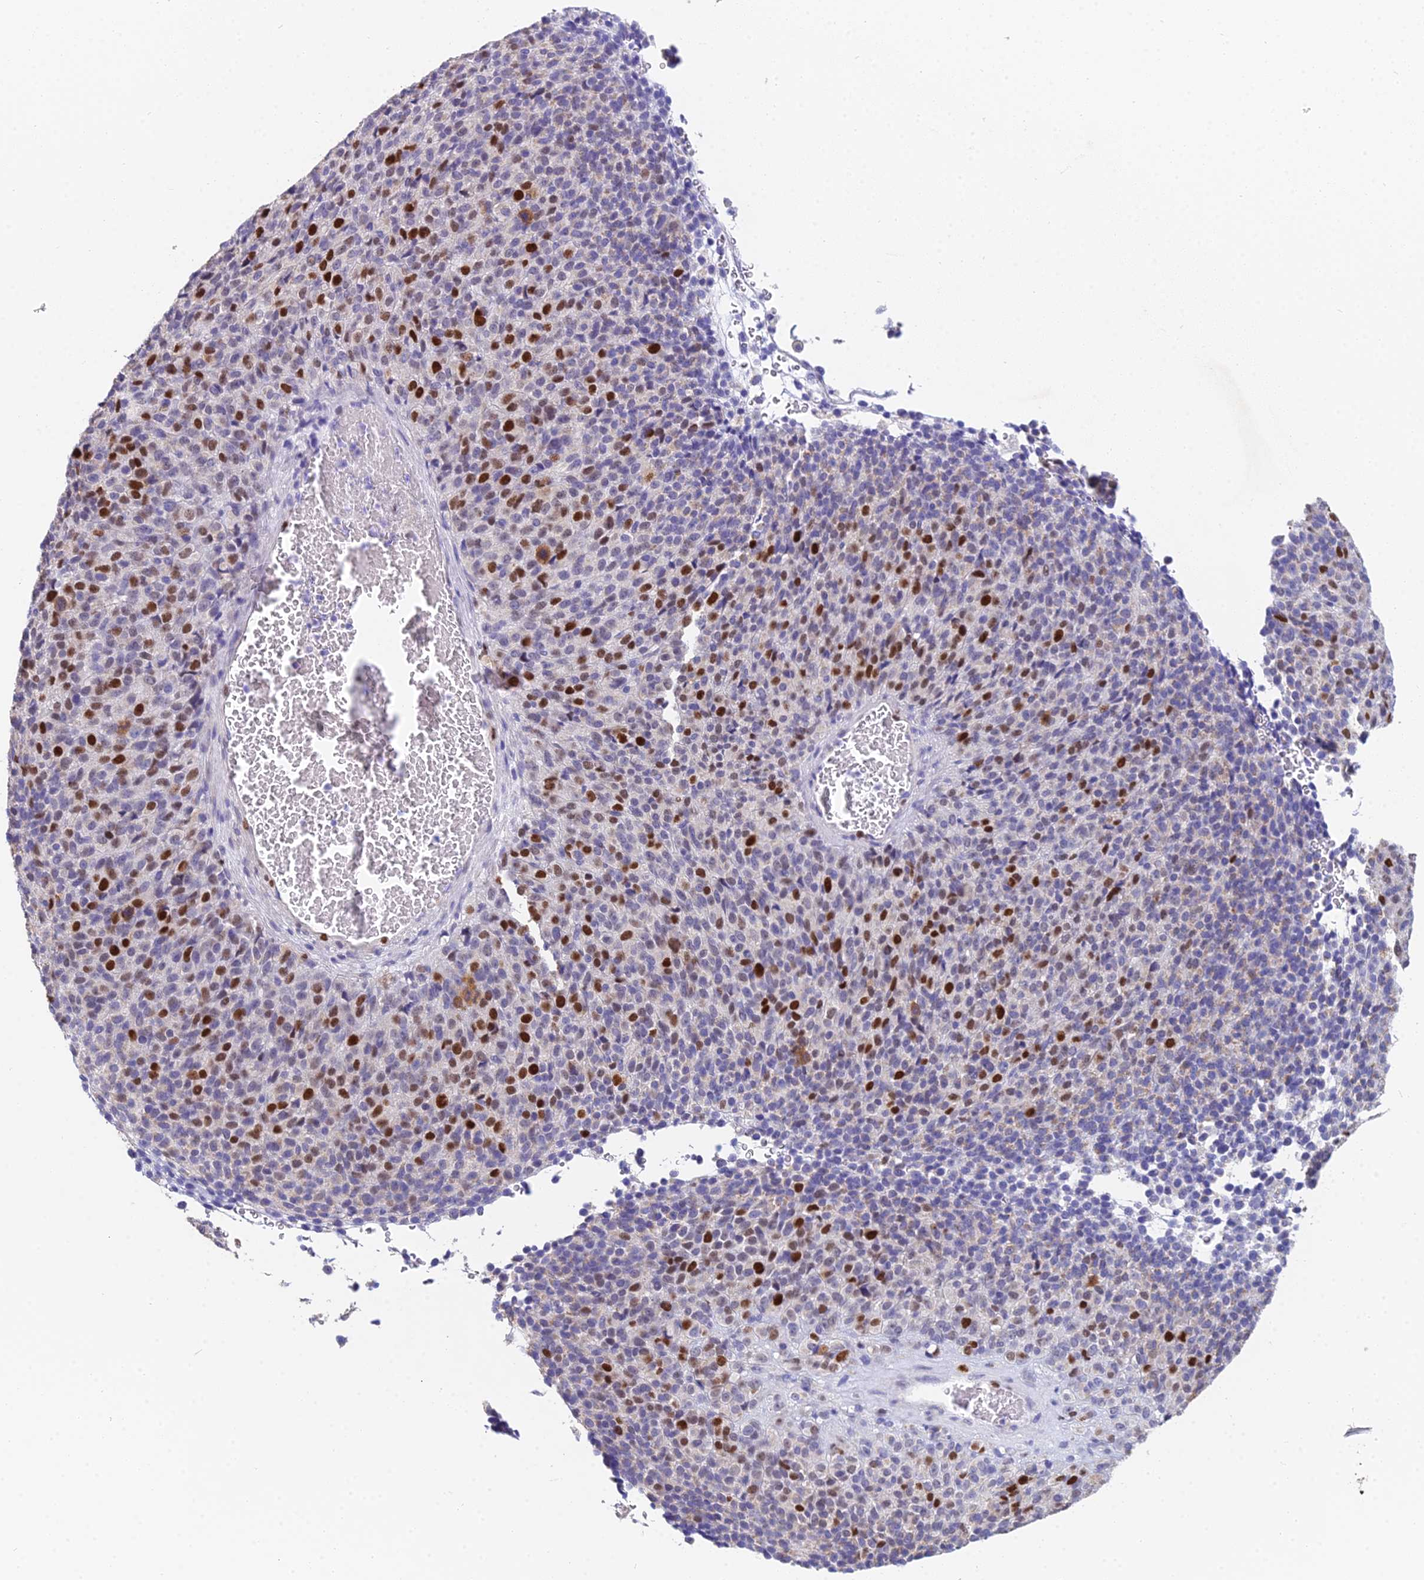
{"staining": {"intensity": "strong", "quantity": "25%-75%", "location": "nuclear"}, "tissue": "melanoma", "cell_type": "Tumor cells", "image_type": "cancer", "snomed": [{"axis": "morphology", "description": "Malignant melanoma, Metastatic site"}, {"axis": "topography", "description": "Brain"}], "caption": "This photomicrograph displays malignant melanoma (metastatic site) stained with immunohistochemistry (IHC) to label a protein in brown. The nuclear of tumor cells show strong positivity for the protein. Nuclei are counter-stained blue.", "gene": "MCM2", "patient": {"sex": "female", "age": 56}}